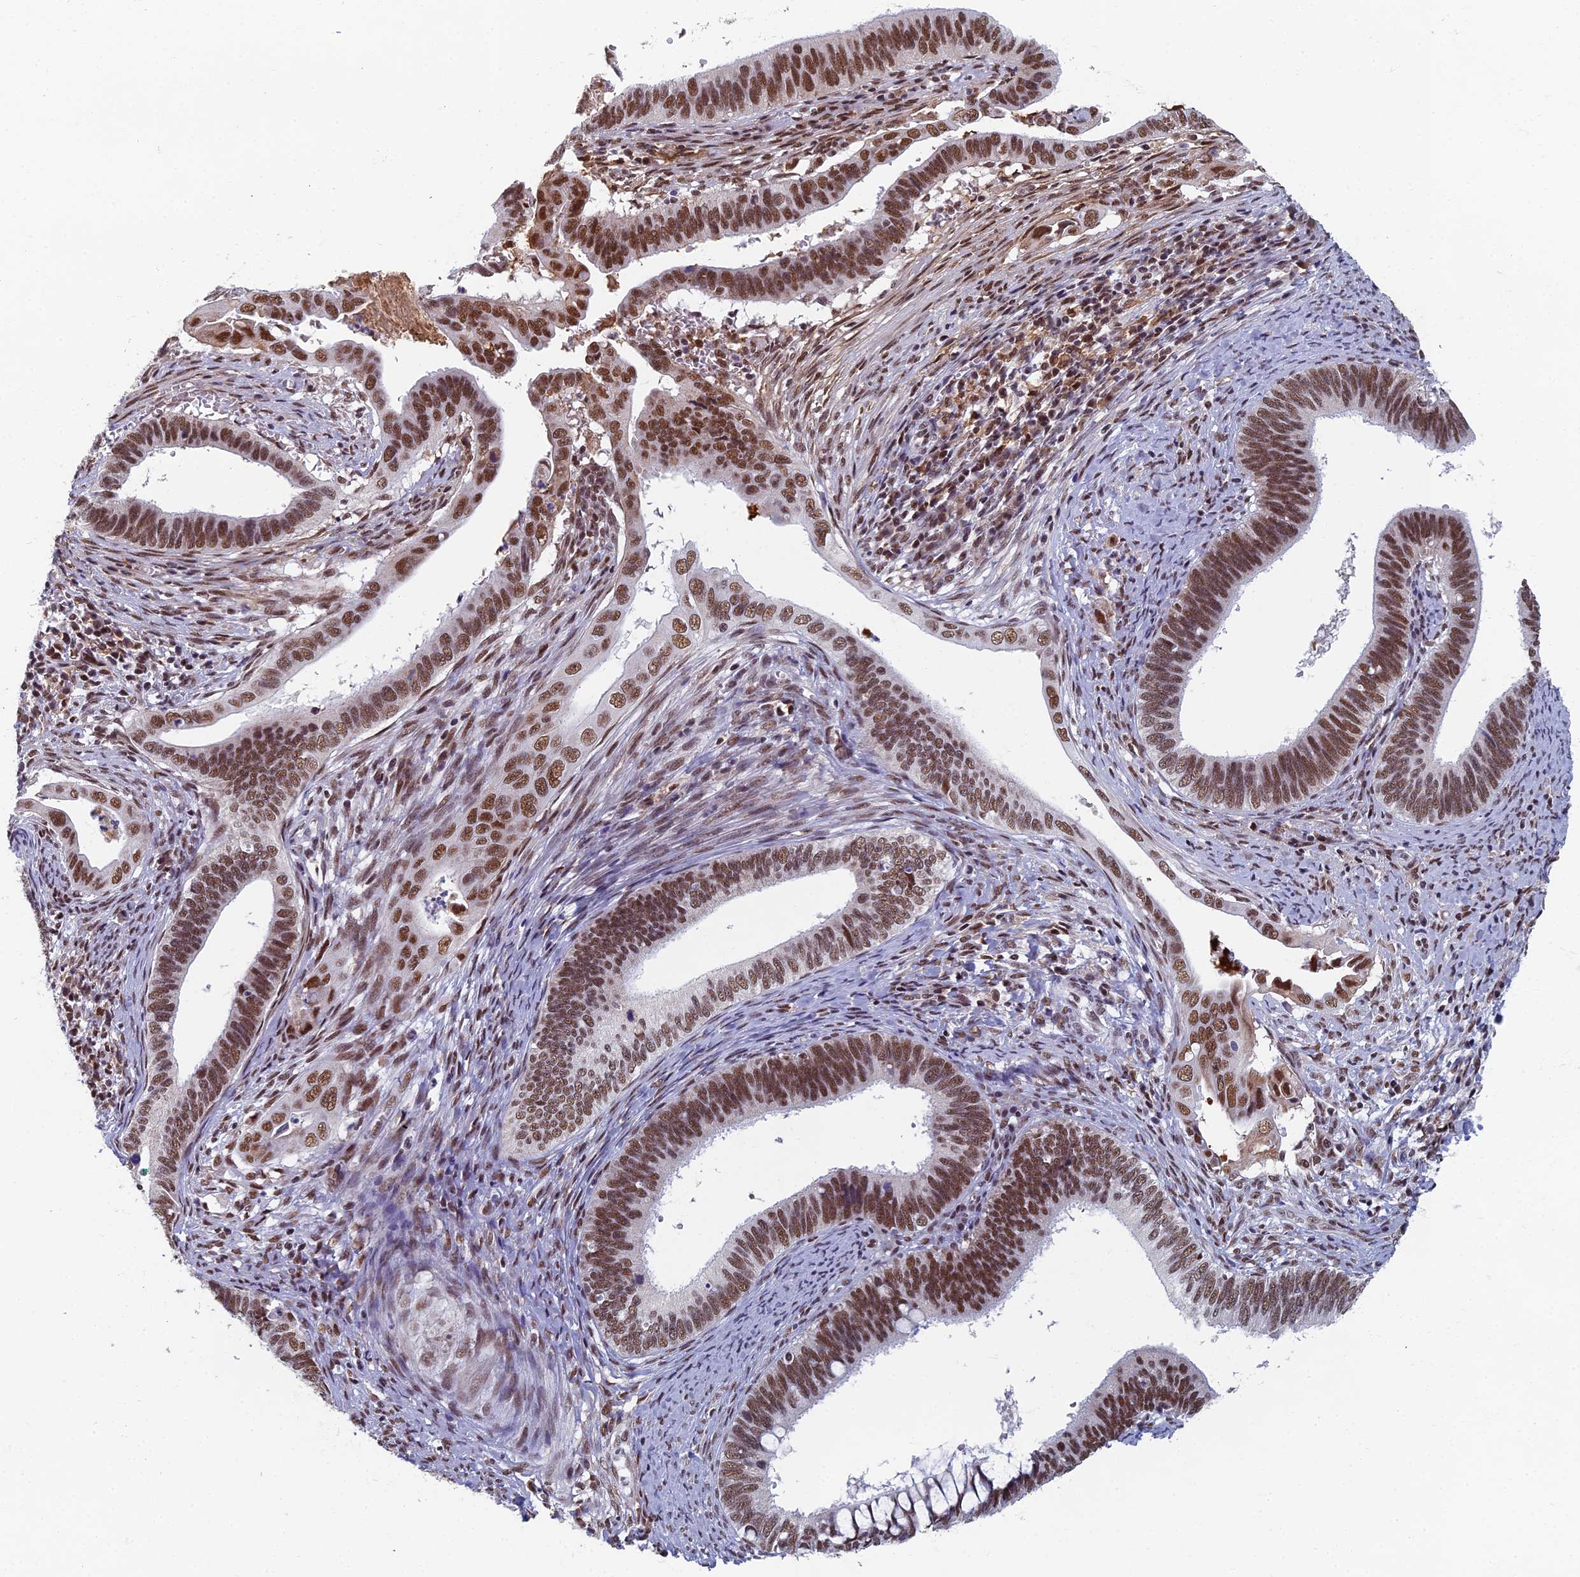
{"staining": {"intensity": "moderate", "quantity": ">75%", "location": "nuclear"}, "tissue": "cervical cancer", "cell_type": "Tumor cells", "image_type": "cancer", "snomed": [{"axis": "morphology", "description": "Adenocarcinoma, NOS"}, {"axis": "topography", "description": "Cervix"}], "caption": "Immunohistochemical staining of cervical adenocarcinoma demonstrates medium levels of moderate nuclear positivity in approximately >75% of tumor cells. Nuclei are stained in blue.", "gene": "TAF13", "patient": {"sex": "female", "age": 42}}